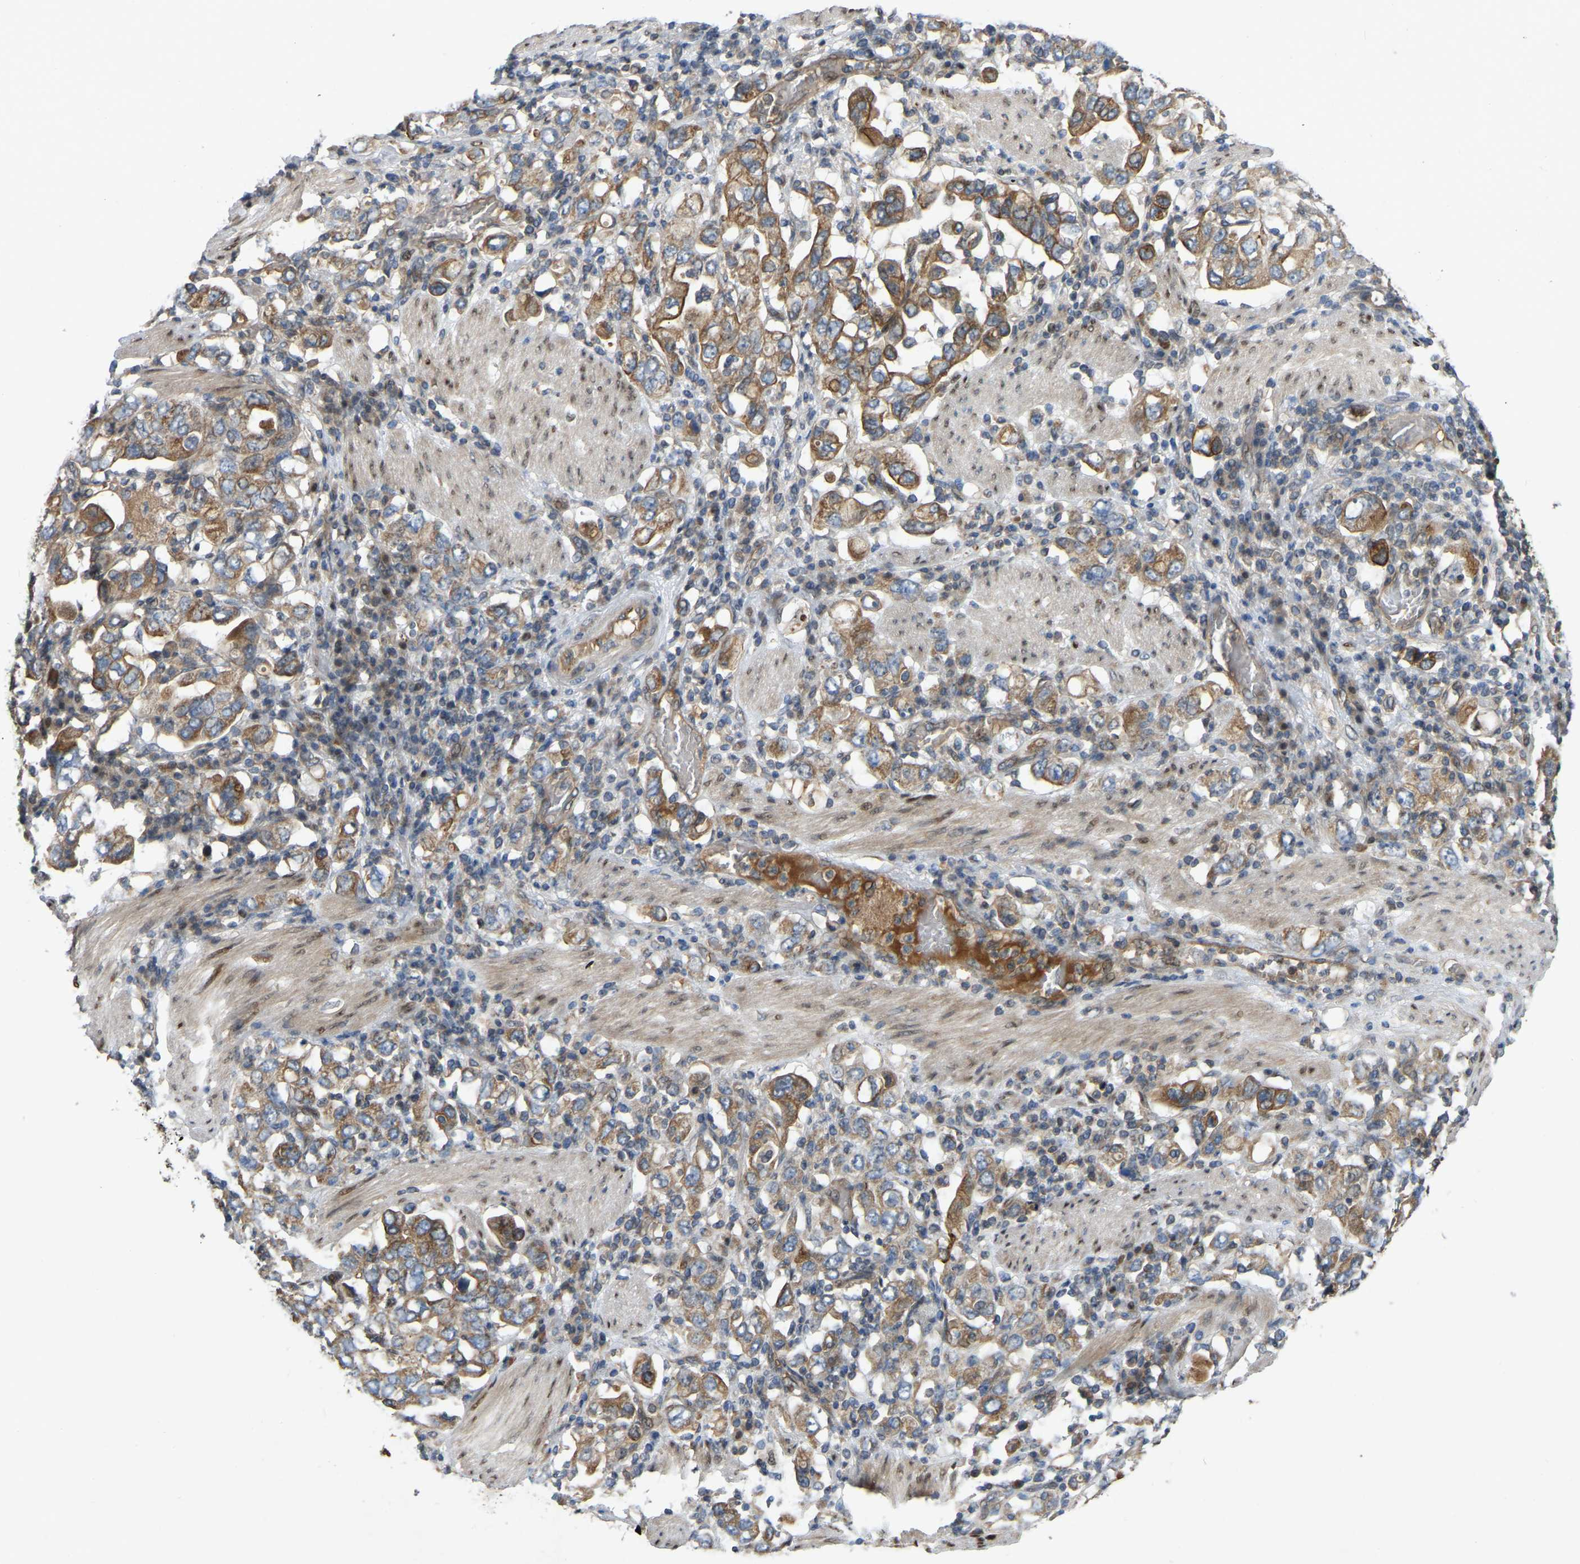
{"staining": {"intensity": "moderate", "quantity": ">75%", "location": "cytoplasmic/membranous"}, "tissue": "stomach cancer", "cell_type": "Tumor cells", "image_type": "cancer", "snomed": [{"axis": "morphology", "description": "Adenocarcinoma, NOS"}, {"axis": "topography", "description": "Stomach, upper"}], "caption": "The immunohistochemical stain labels moderate cytoplasmic/membranous positivity in tumor cells of stomach cancer tissue.", "gene": "C21orf91", "patient": {"sex": "male", "age": 62}}